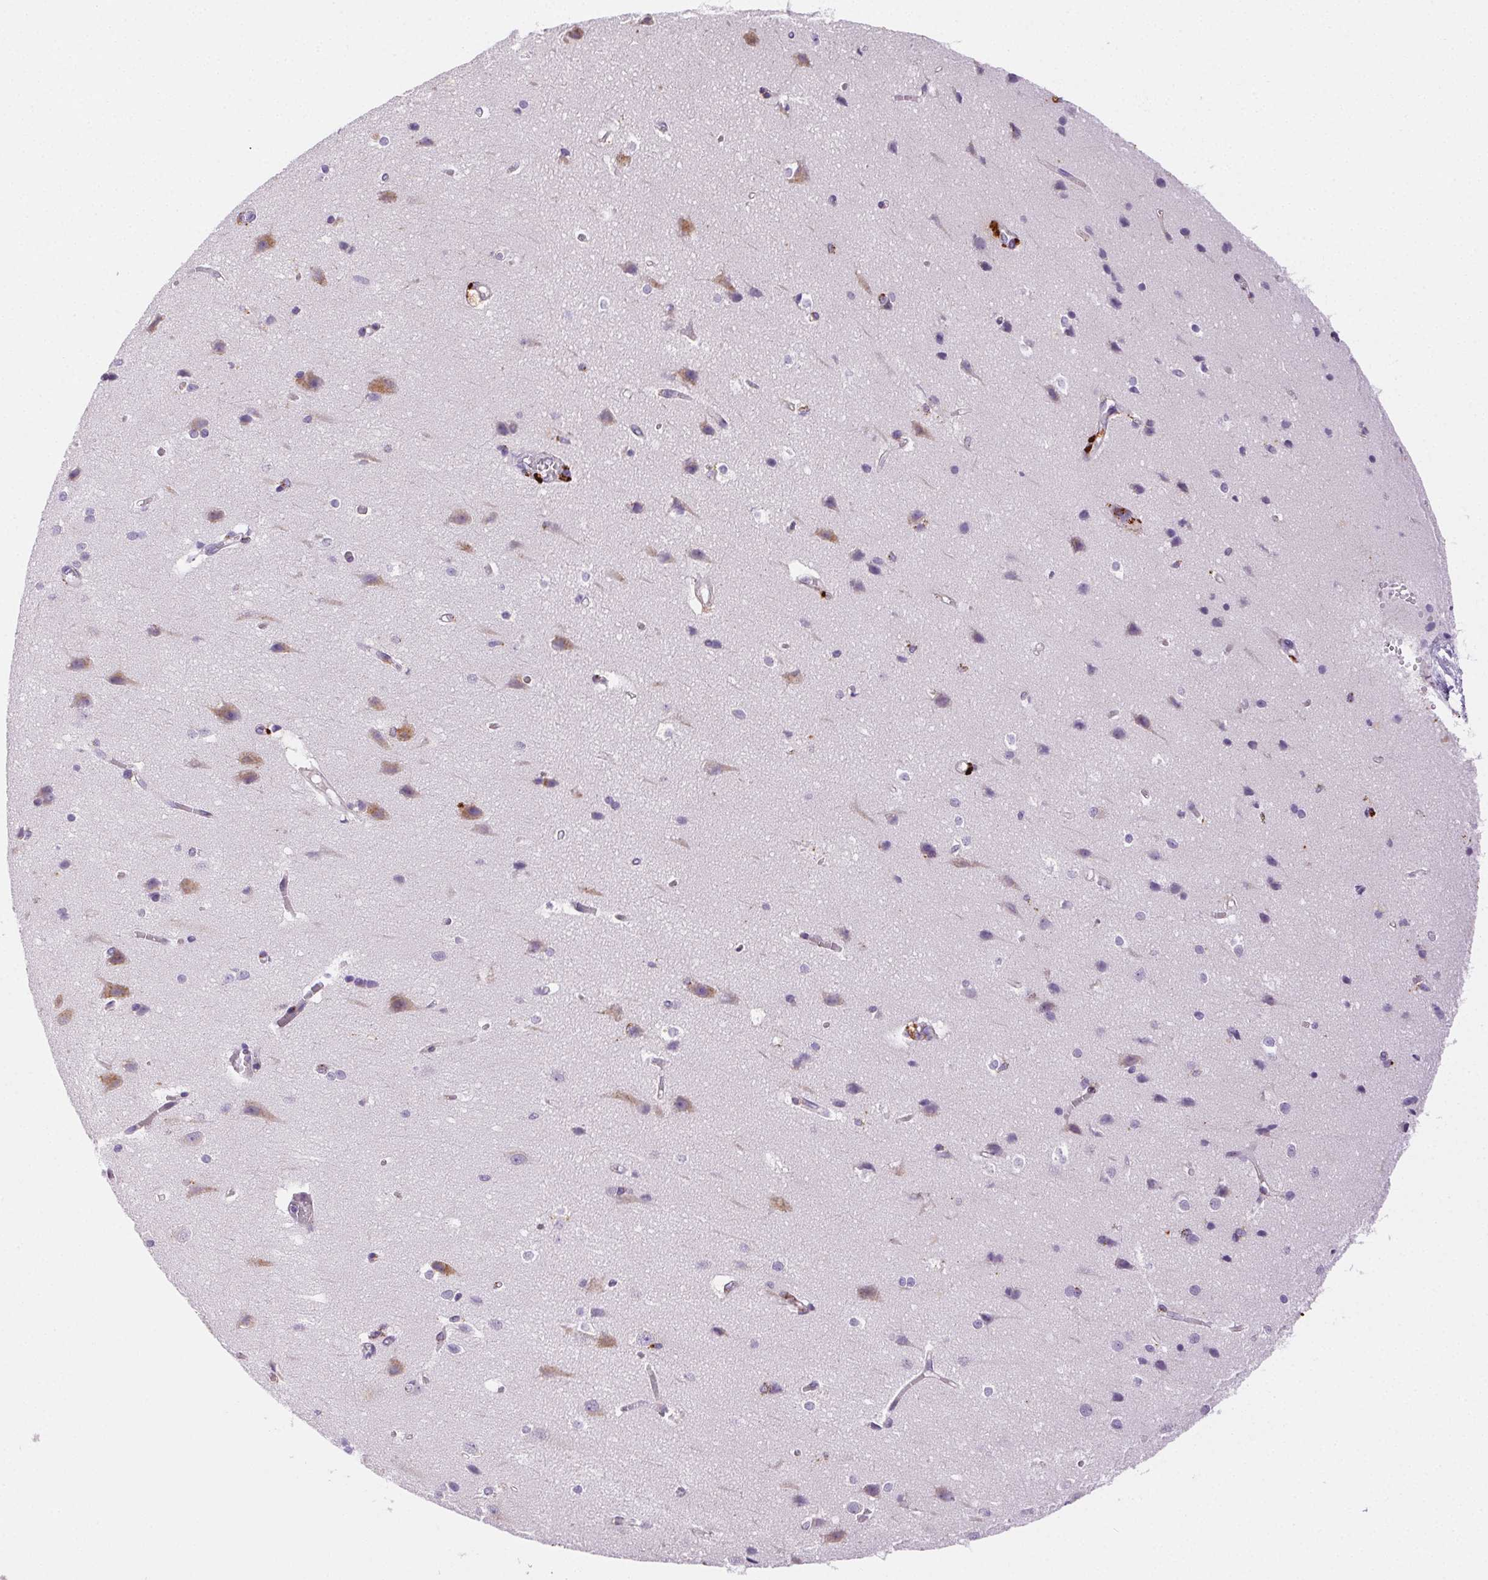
{"staining": {"intensity": "weak", "quantity": "25%-75%", "location": "cytoplasmic/membranous"}, "tissue": "cerebral cortex", "cell_type": "Endothelial cells", "image_type": "normal", "snomed": [{"axis": "morphology", "description": "Normal tissue, NOS"}, {"axis": "topography", "description": "Cerebral cortex"}], "caption": "Weak cytoplasmic/membranous positivity for a protein is identified in approximately 25%-75% of endothelial cells of unremarkable cerebral cortex using immunohistochemistry (IHC).", "gene": "SCPEP1", "patient": {"sex": "male", "age": 37}}